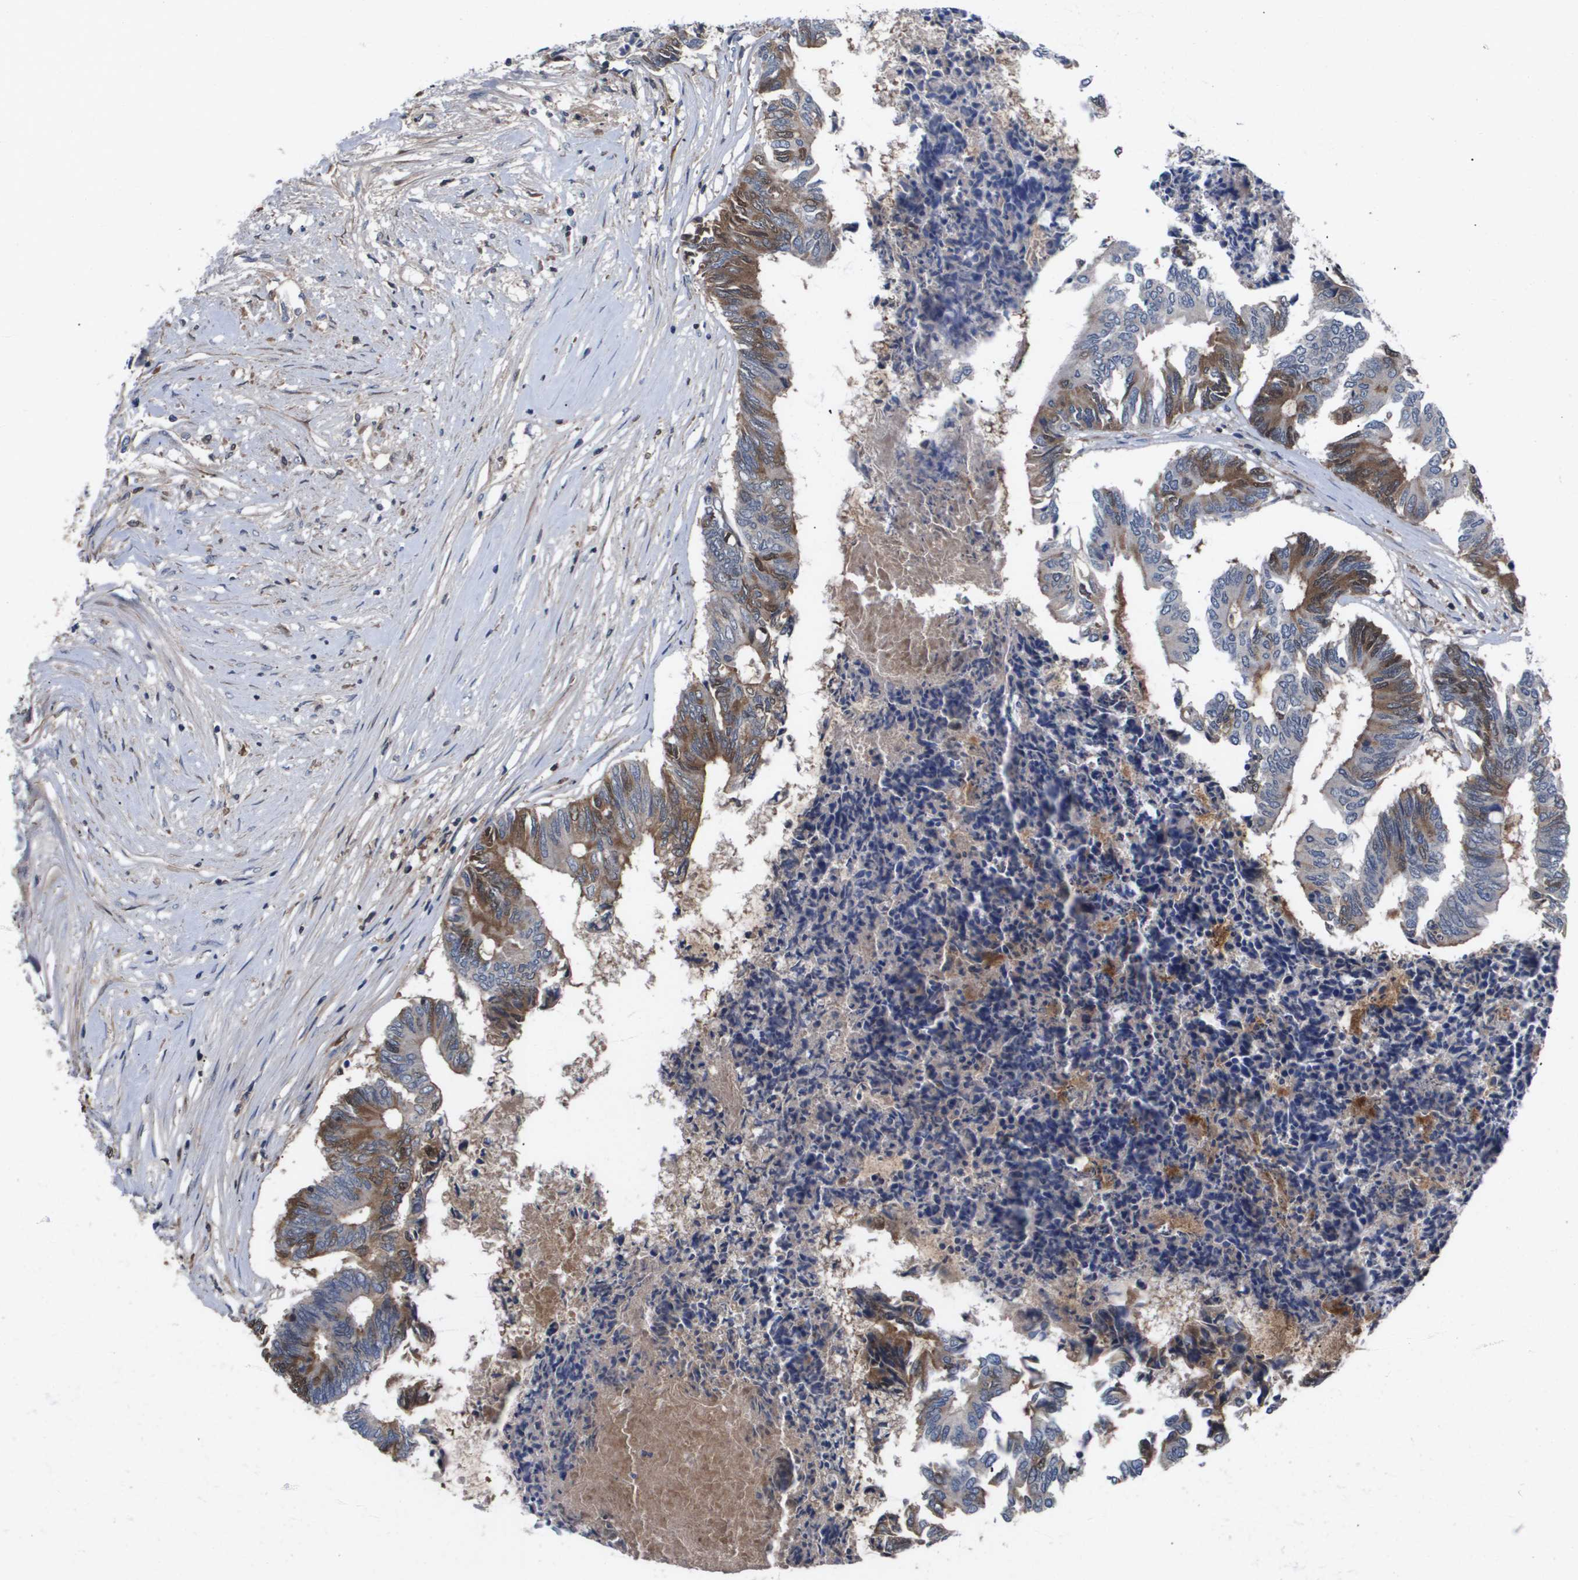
{"staining": {"intensity": "moderate", "quantity": ">75%", "location": "cytoplasmic/membranous"}, "tissue": "colorectal cancer", "cell_type": "Tumor cells", "image_type": "cancer", "snomed": [{"axis": "morphology", "description": "Adenocarcinoma, NOS"}, {"axis": "topography", "description": "Rectum"}], "caption": "This is an image of IHC staining of colorectal cancer (adenocarcinoma), which shows moderate positivity in the cytoplasmic/membranous of tumor cells.", "gene": "SERPINA6", "patient": {"sex": "male", "age": 63}}